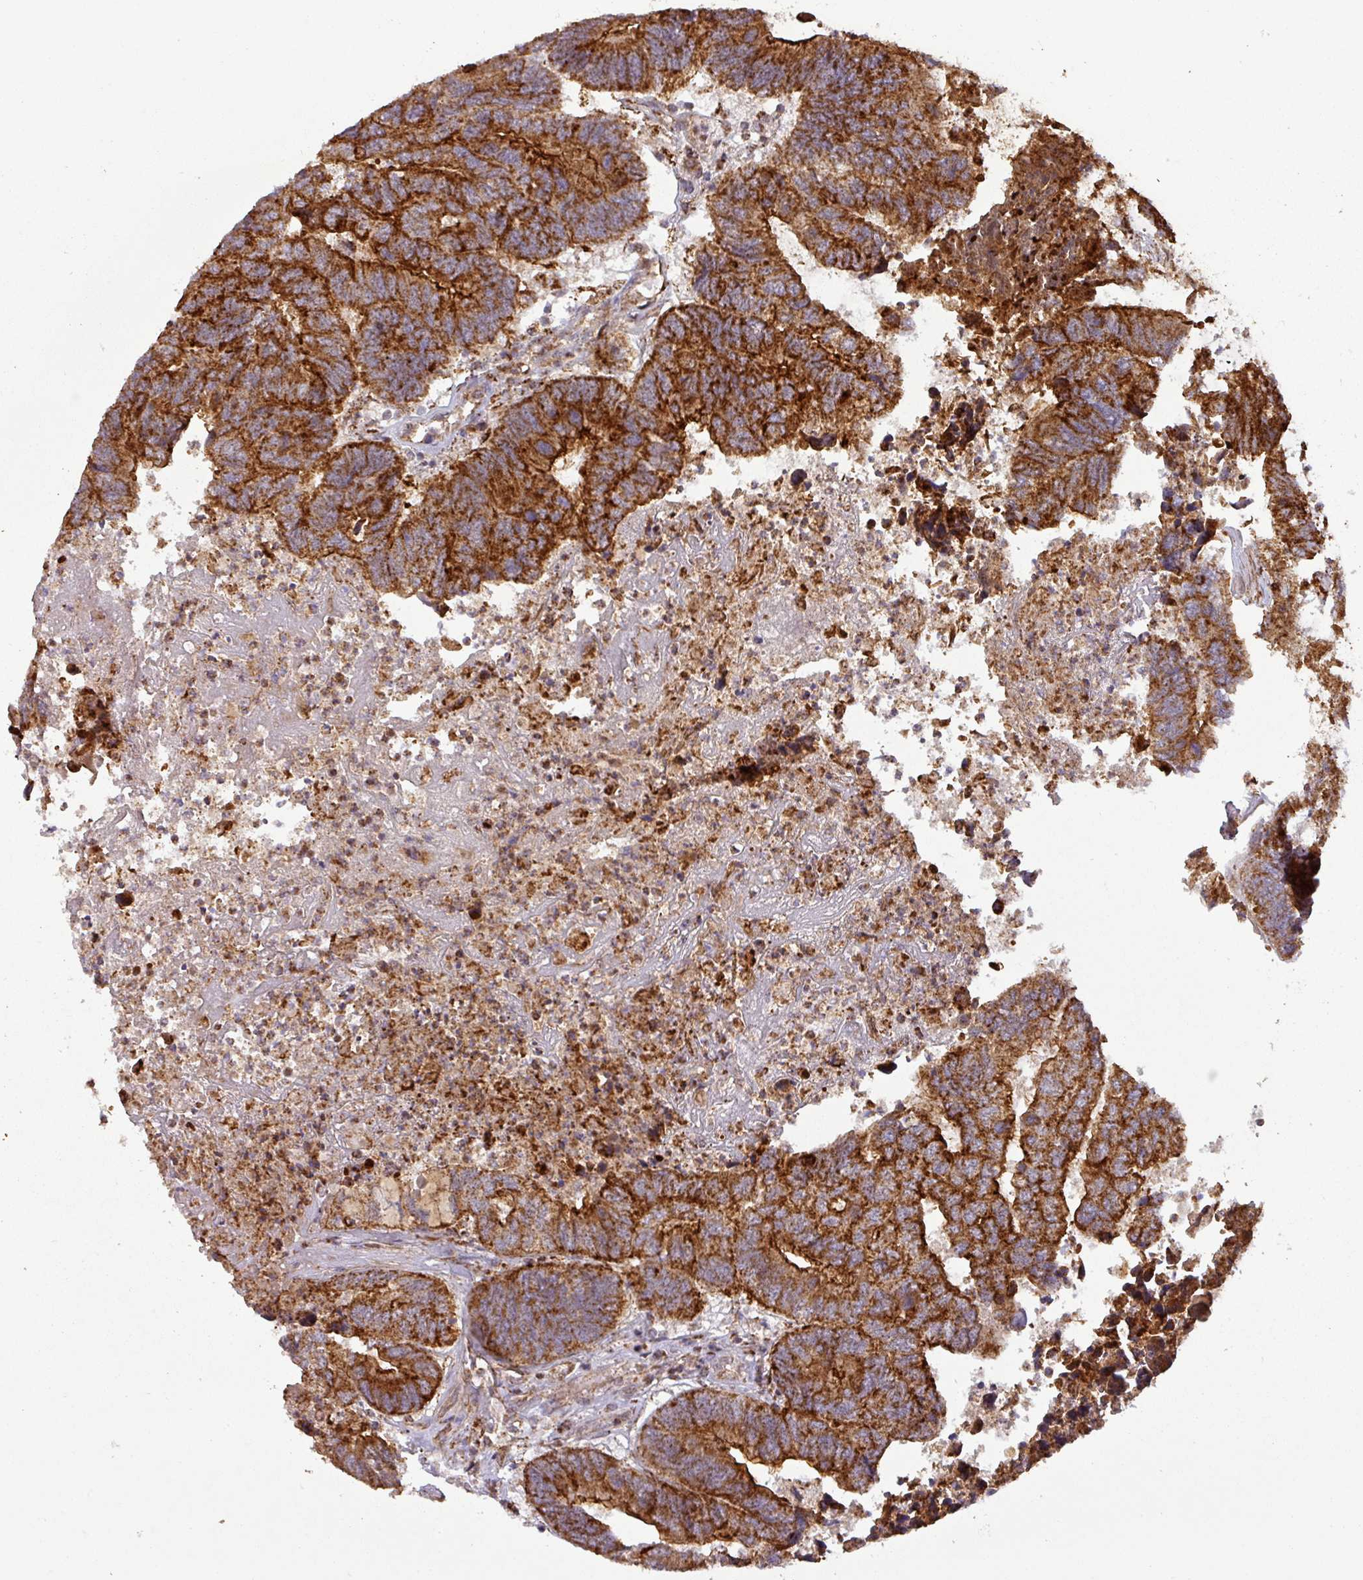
{"staining": {"intensity": "strong", "quantity": ">75%", "location": "cytoplasmic/membranous"}, "tissue": "colorectal cancer", "cell_type": "Tumor cells", "image_type": "cancer", "snomed": [{"axis": "morphology", "description": "Adenocarcinoma, NOS"}, {"axis": "topography", "description": "Colon"}], "caption": "Brown immunohistochemical staining in human colorectal adenocarcinoma exhibits strong cytoplasmic/membranous staining in about >75% of tumor cells. (Brightfield microscopy of DAB IHC at high magnification).", "gene": "GPD2", "patient": {"sex": "female", "age": 67}}